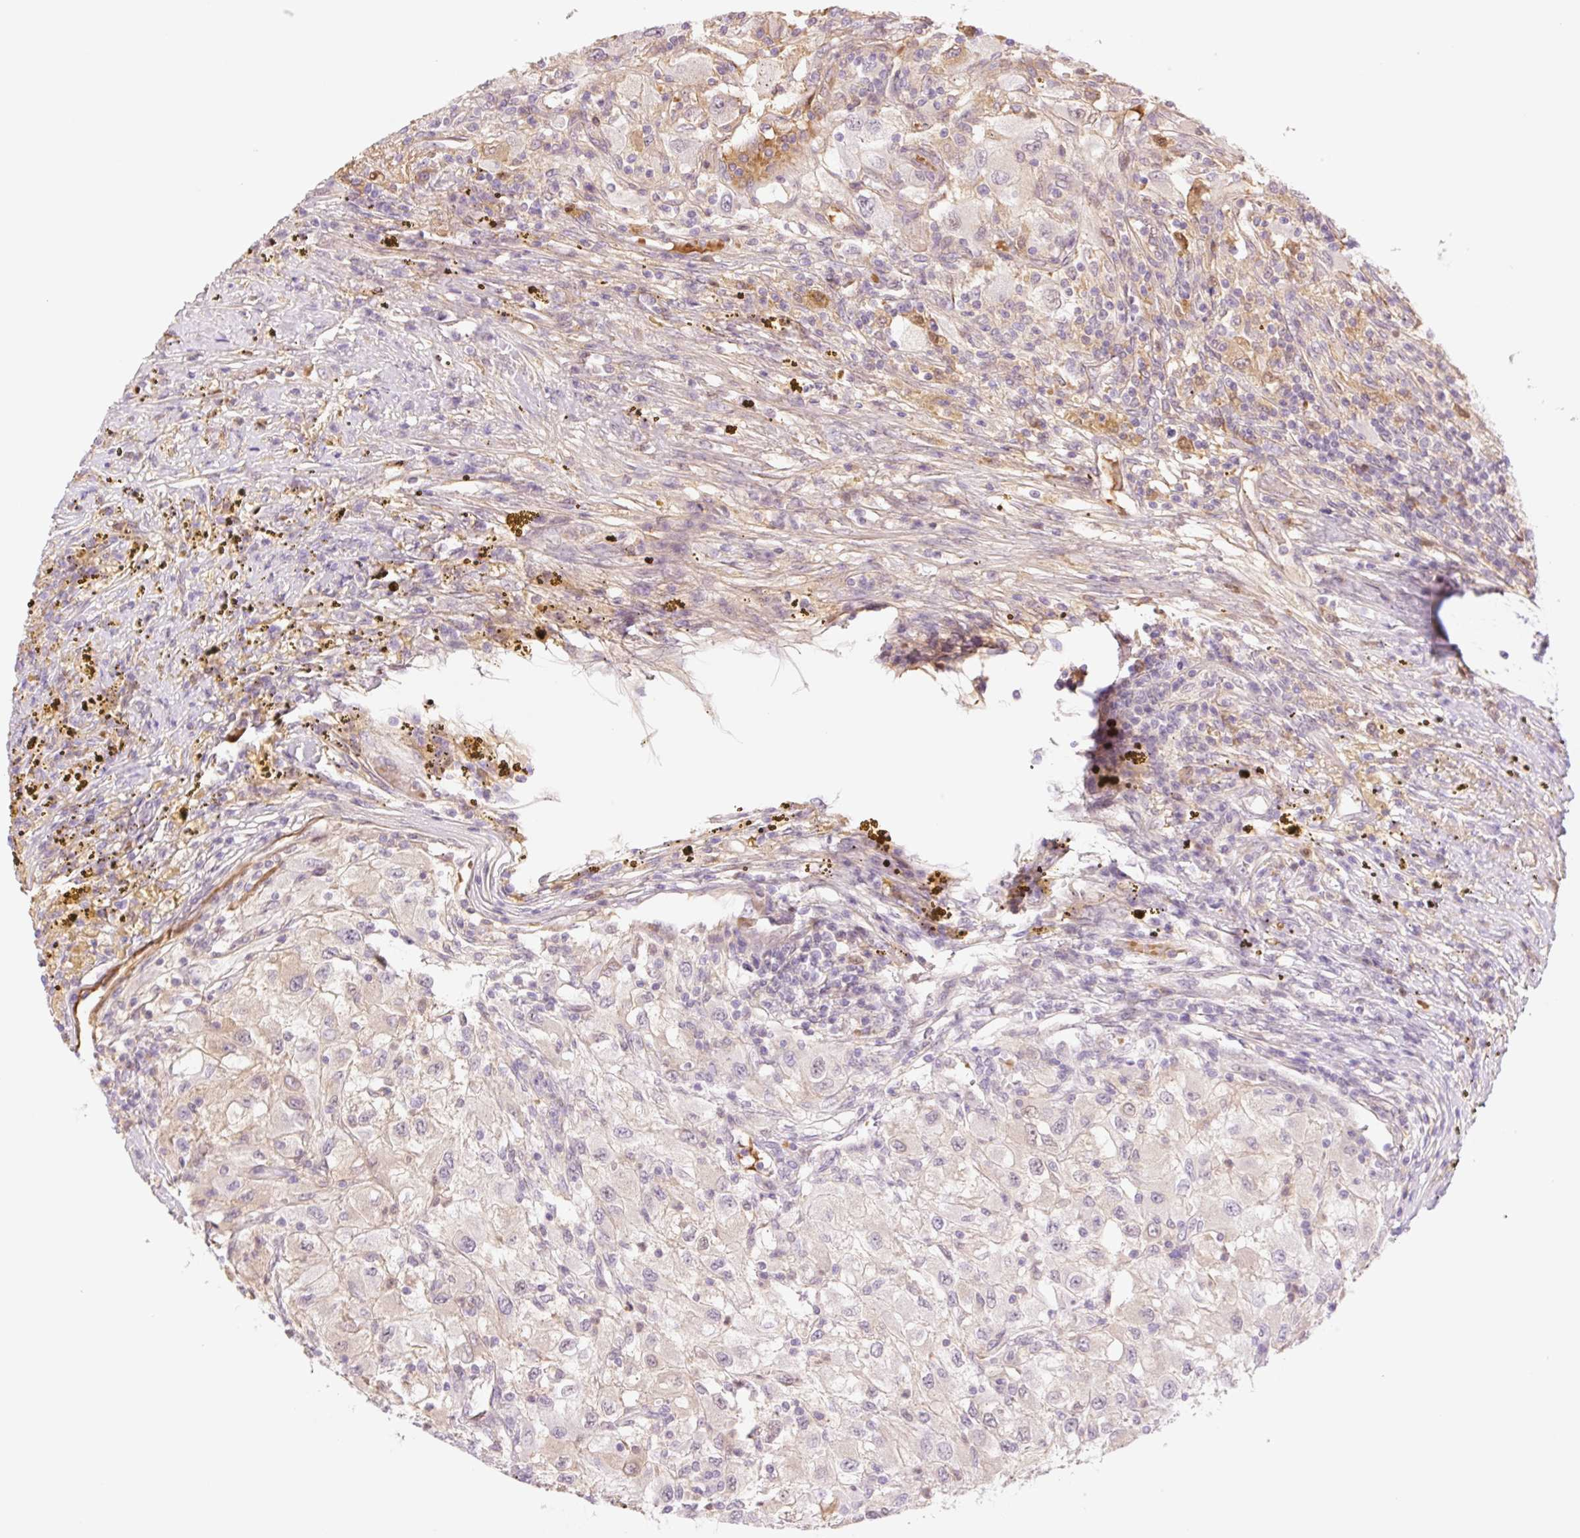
{"staining": {"intensity": "negative", "quantity": "none", "location": "none"}, "tissue": "renal cancer", "cell_type": "Tumor cells", "image_type": "cancer", "snomed": [{"axis": "morphology", "description": "Adenocarcinoma, NOS"}, {"axis": "topography", "description": "Kidney"}], "caption": "The image demonstrates no staining of tumor cells in adenocarcinoma (renal). (DAB immunohistochemistry with hematoxylin counter stain).", "gene": "HEBP1", "patient": {"sex": "female", "age": 67}}